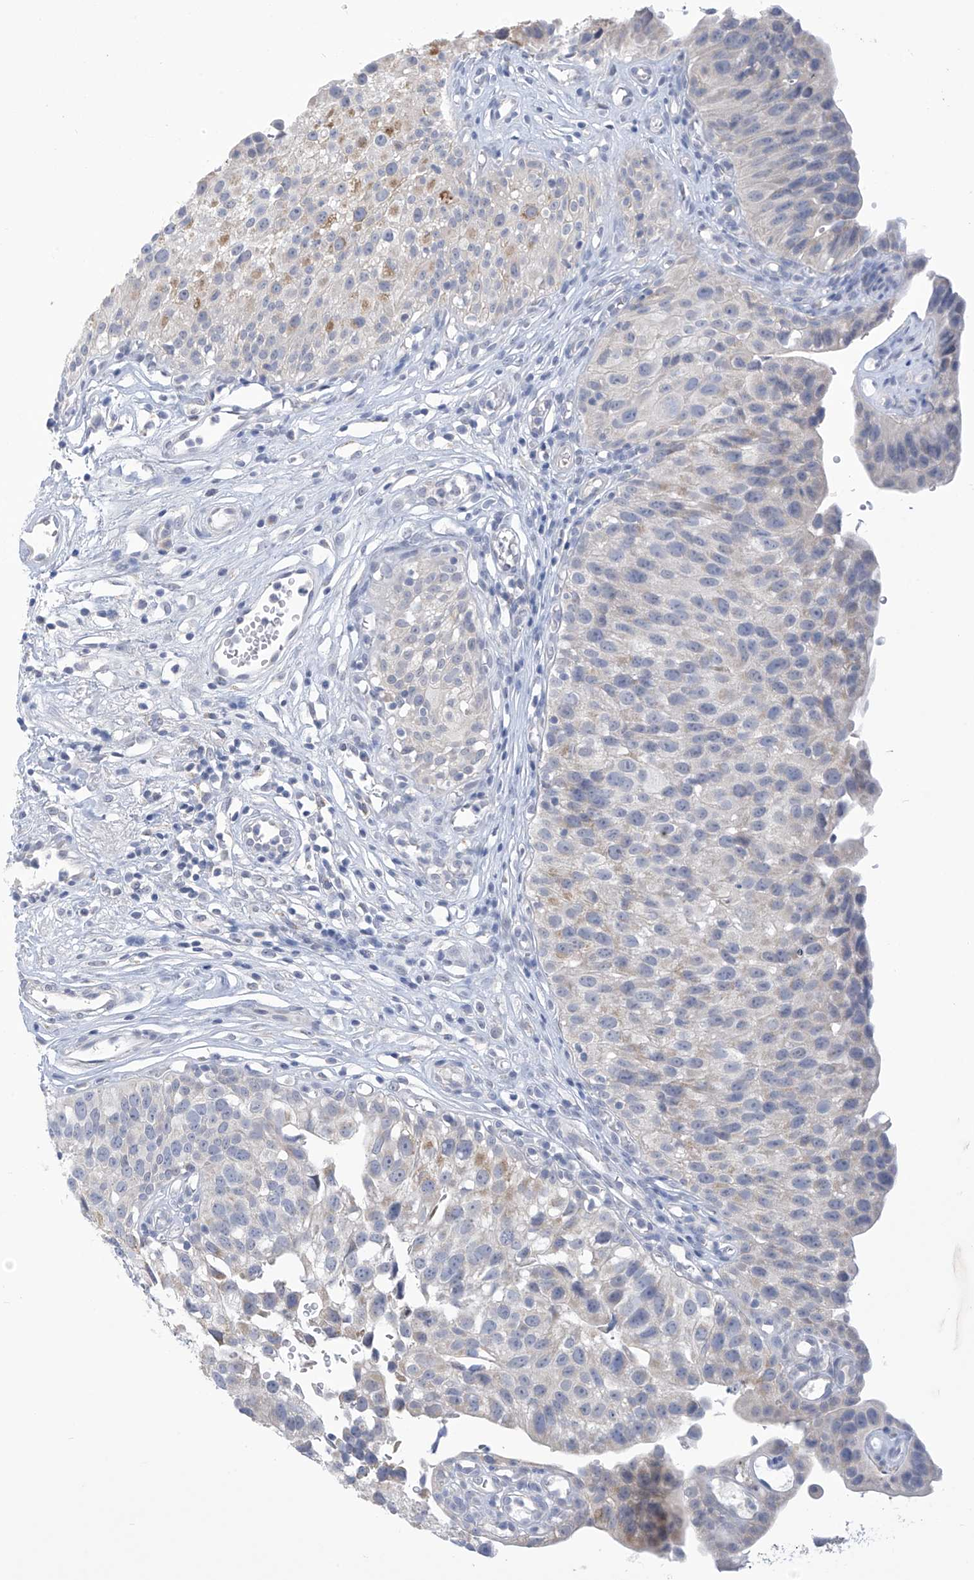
{"staining": {"intensity": "negative", "quantity": "none", "location": "none"}, "tissue": "urinary bladder", "cell_type": "Urothelial cells", "image_type": "normal", "snomed": [{"axis": "morphology", "description": "Normal tissue, NOS"}, {"axis": "topography", "description": "Urinary bladder"}], "caption": "IHC histopathology image of normal urinary bladder stained for a protein (brown), which displays no expression in urothelial cells. (DAB (3,3'-diaminobenzidine) IHC, high magnification).", "gene": "IBA57", "patient": {"sex": "male", "age": 51}}